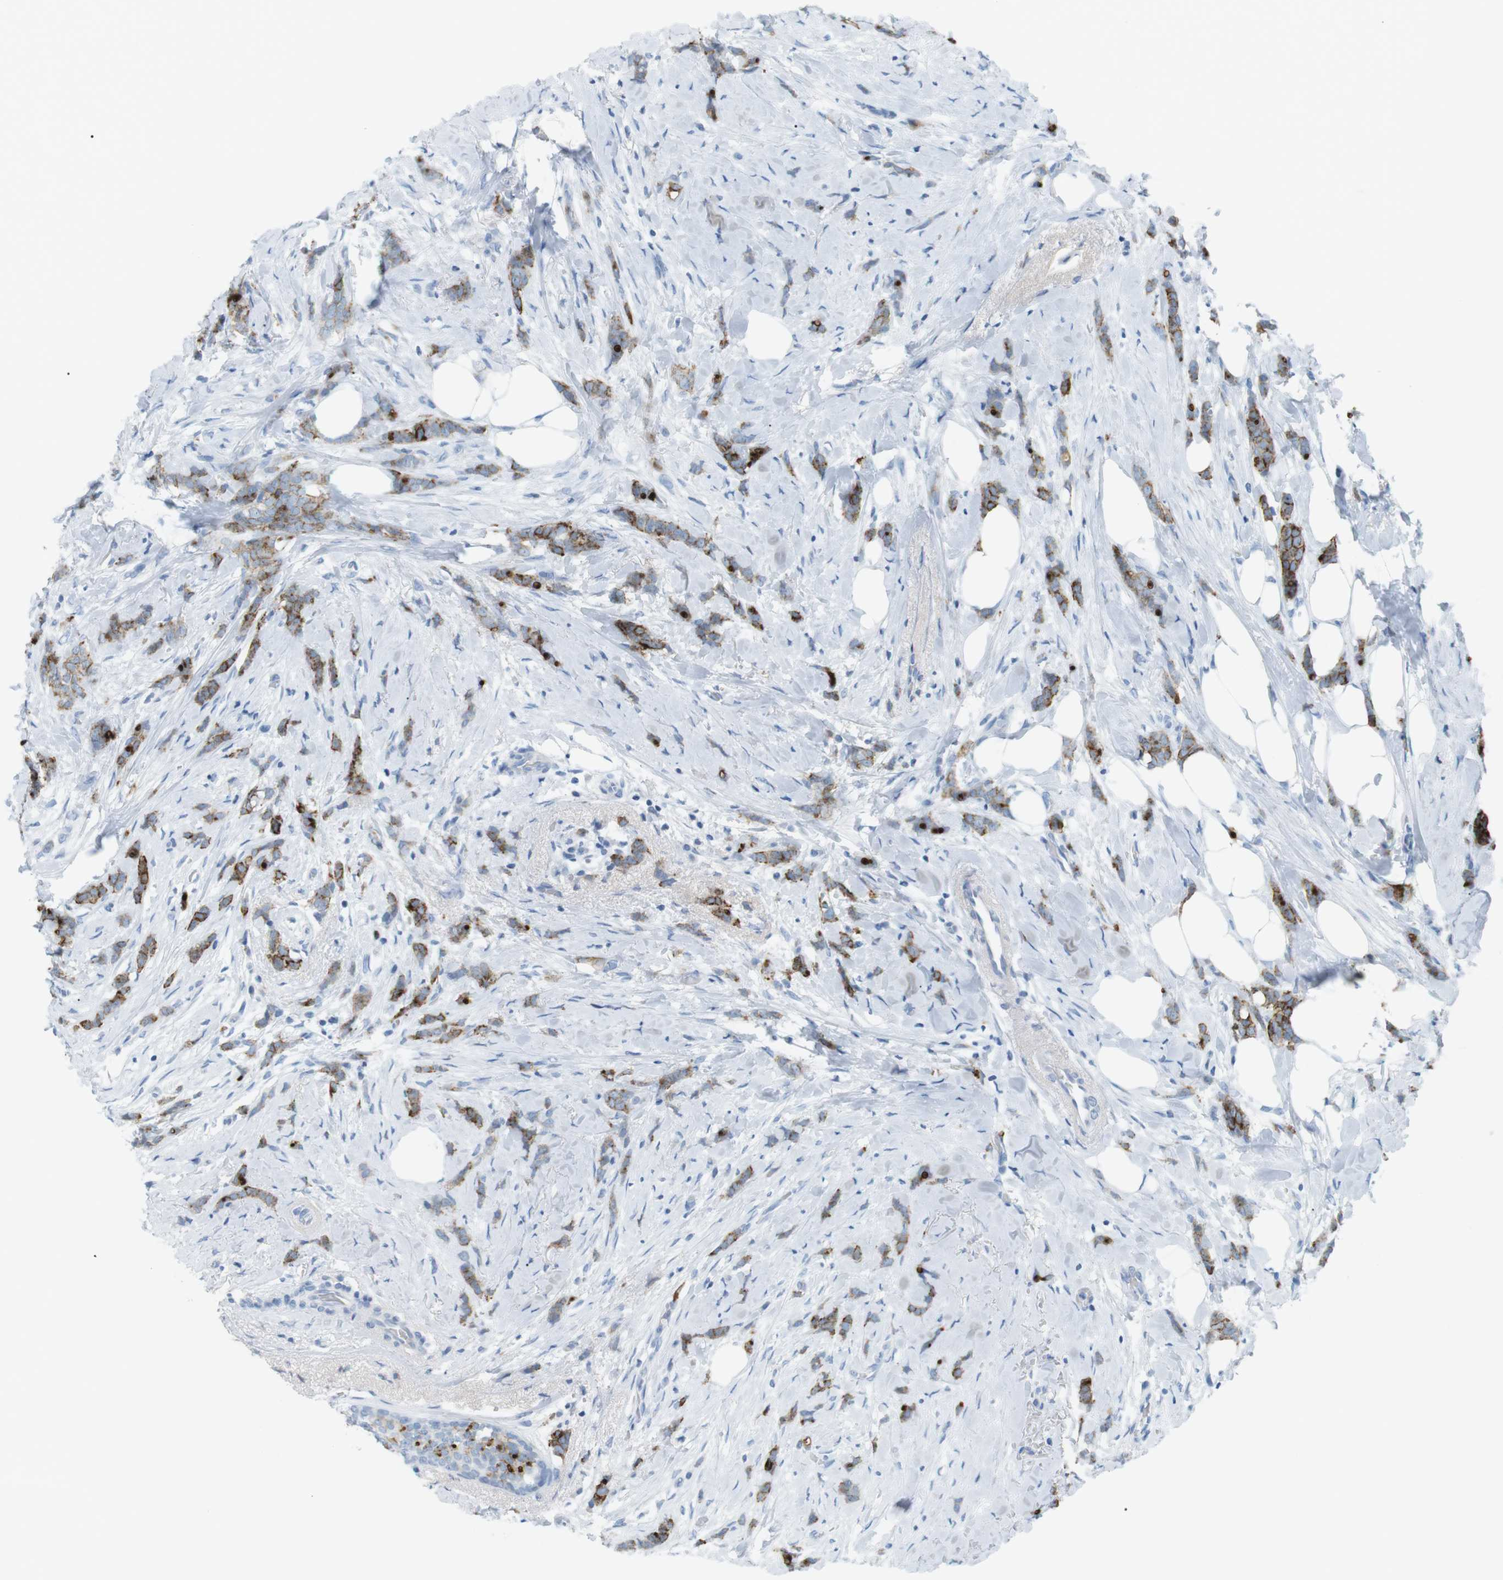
{"staining": {"intensity": "moderate", "quantity": ">75%", "location": "cytoplasmic/membranous"}, "tissue": "breast cancer", "cell_type": "Tumor cells", "image_type": "cancer", "snomed": [{"axis": "morphology", "description": "Lobular carcinoma, in situ"}, {"axis": "morphology", "description": "Lobular carcinoma"}, {"axis": "topography", "description": "Breast"}], "caption": "Lobular carcinoma in situ (breast) stained with immunohistochemistry (IHC) exhibits moderate cytoplasmic/membranous positivity in about >75% of tumor cells. Immunohistochemistry stains the protein in brown and the nuclei are stained blue.", "gene": "AZGP1", "patient": {"sex": "female", "age": 41}}